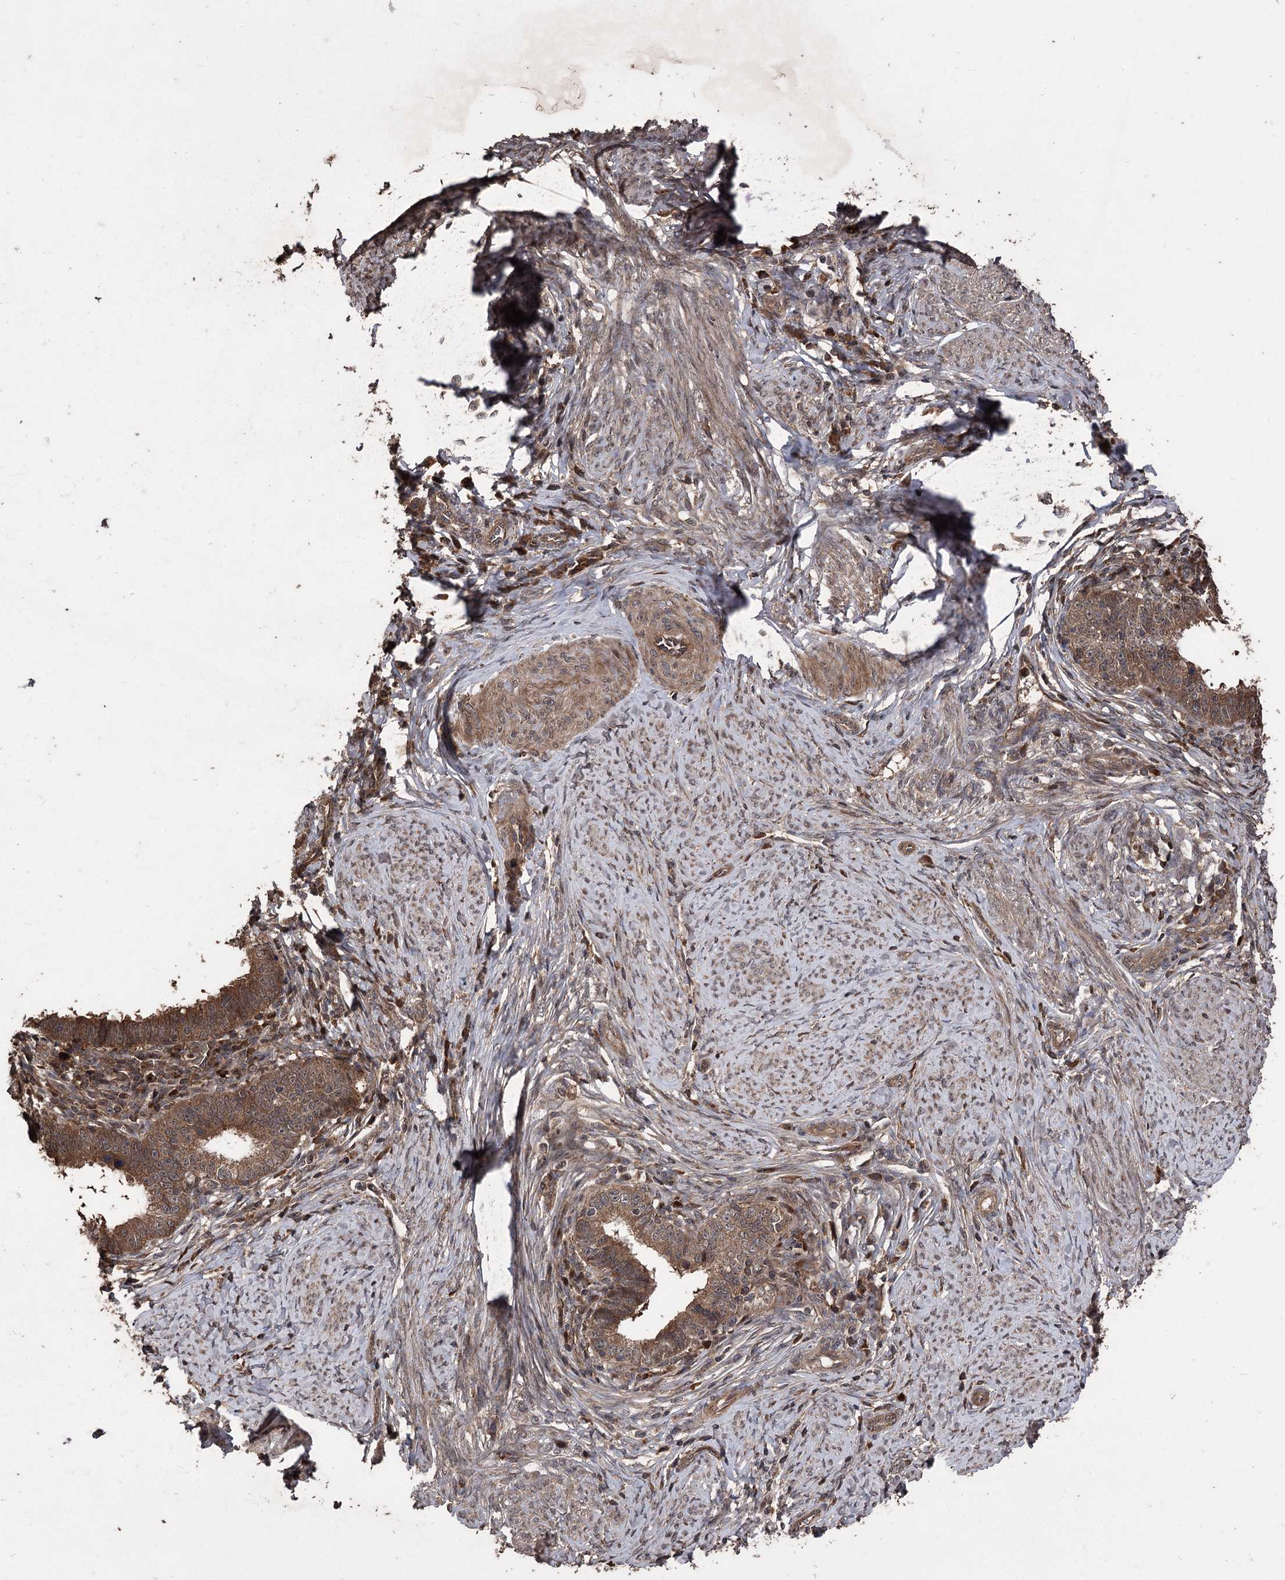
{"staining": {"intensity": "moderate", "quantity": ">75%", "location": "cytoplasmic/membranous"}, "tissue": "cervical cancer", "cell_type": "Tumor cells", "image_type": "cancer", "snomed": [{"axis": "morphology", "description": "Adenocarcinoma, NOS"}, {"axis": "topography", "description": "Cervix"}], "caption": "Immunohistochemistry (IHC) histopathology image of neoplastic tissue: cervical cancer stained using immunohistochemistry exhibits medium levels of moderate protein expression localized specifically in the cytoplasmic/membranous of tumor cells, appearing as a cytoplasmic/membranous brown color.", "gene": "RASSF3", "patient": {"sex": "female", "age": 36}}